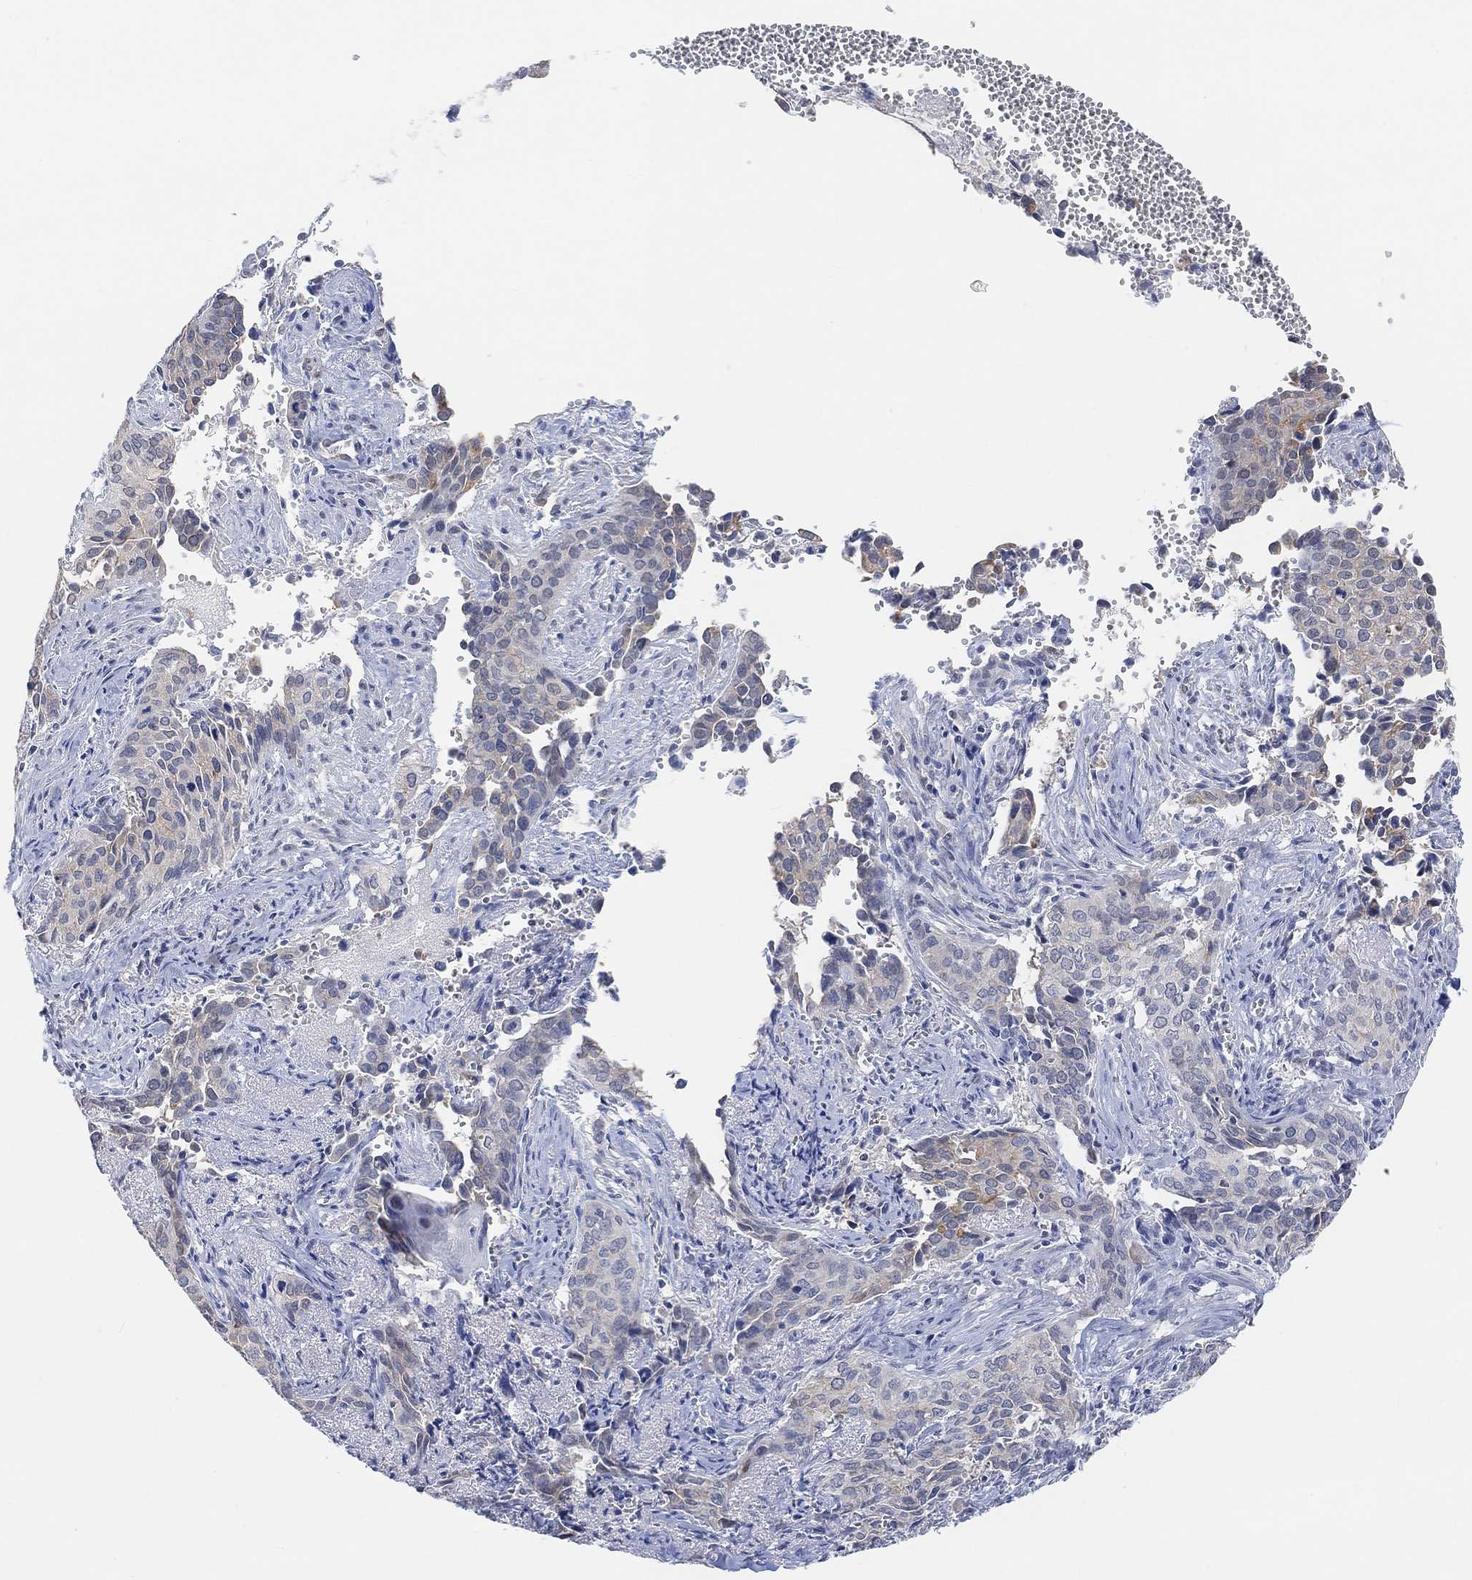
{"staining": {"intensity": "negative", "quantity": "none", "location": "none"}, "tissue": "cervical cancer", "cell_type": "Tumor cells", "image_type": "cancer", "snomed": [{"axis": "morphology", "description": "Squamous cell carcinoma, NOS"}, {"axis": "topography", "description": "Cervix"}], "caption": "Immunohistochemical staining of human squamous cell carcinoma (cervical) demonstrates no significant staining in tumor cells. Nuclei are stained in blue.", "gene": "MUC1", "patient": {"sex": "female", "age": 29}}